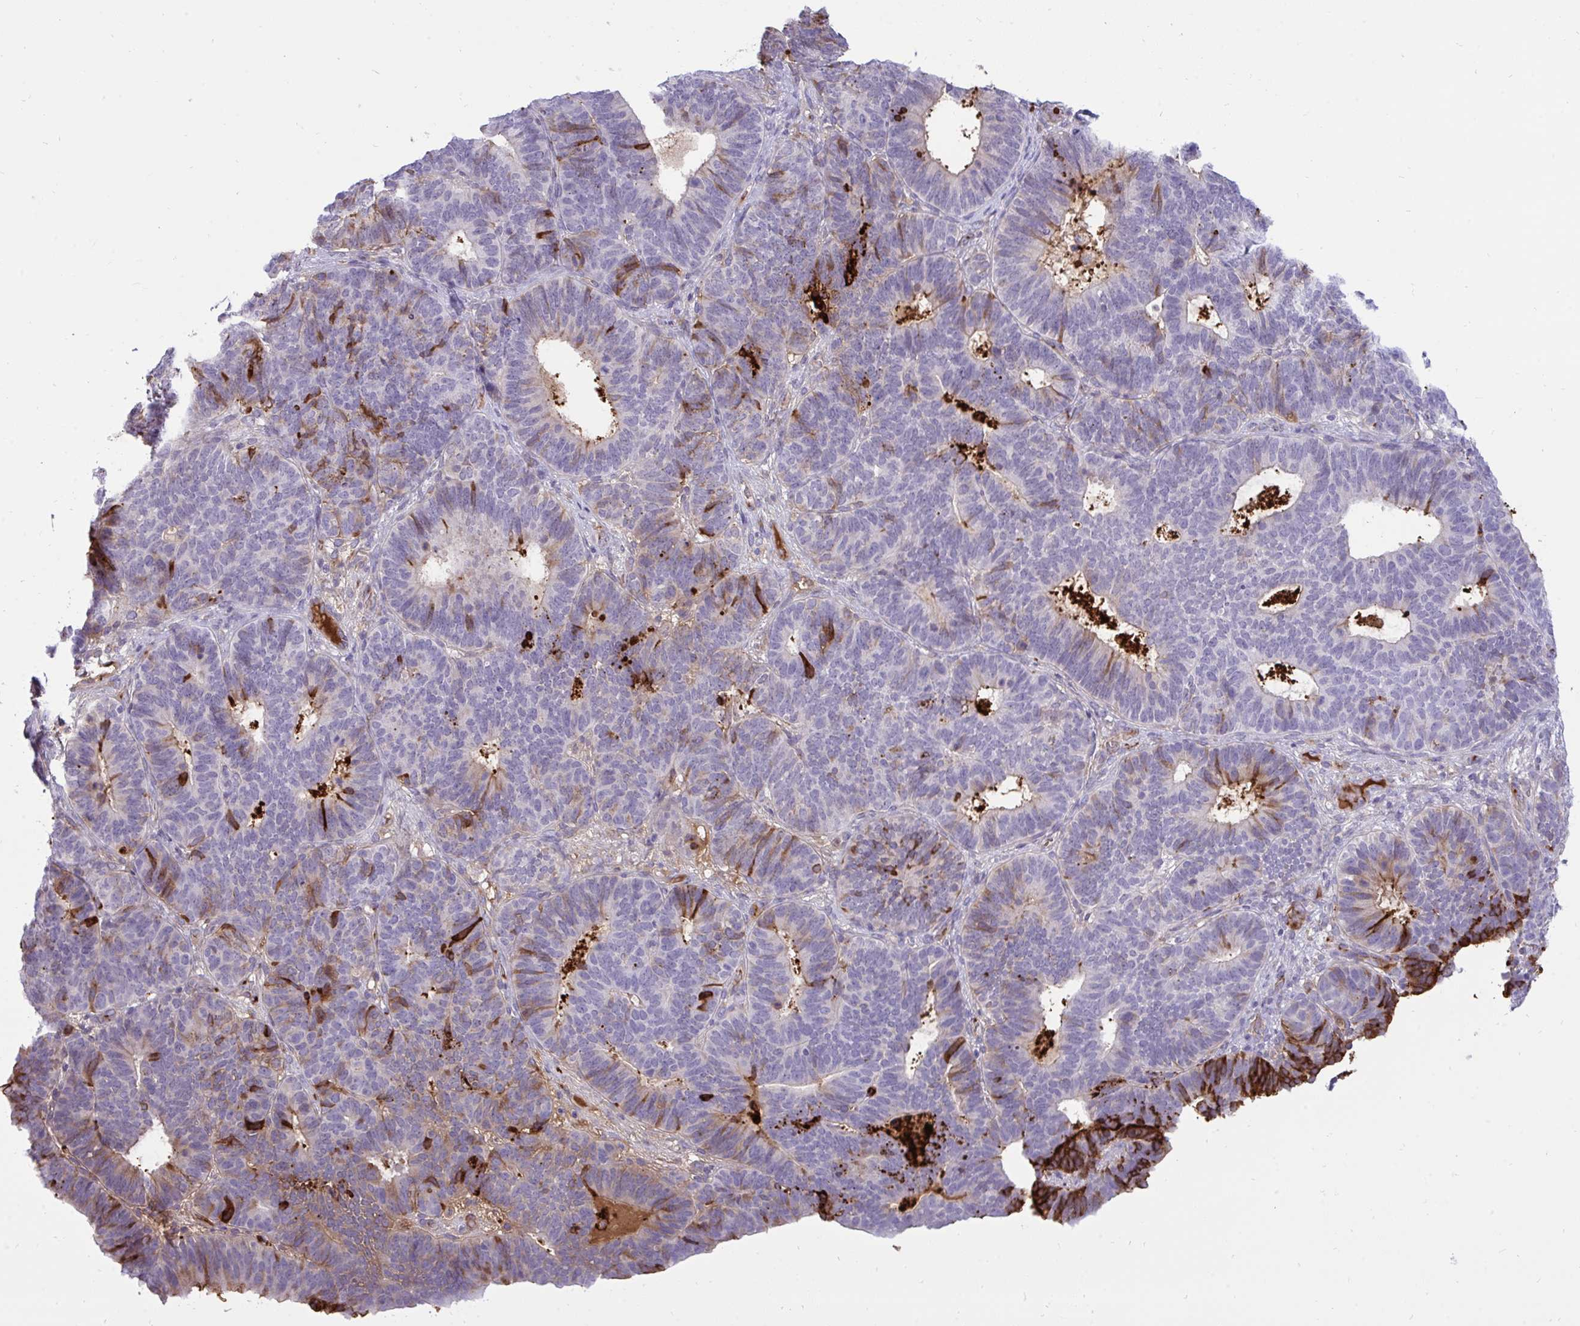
{"staining": {"intensity": "strong", "quantity": "<25%", "location": "cytoplasmic/membranous"}, "tissue": "endometrial cancer", "cell_type": "Tumor cells", "image_type": "cancer", "snomed": [{"axis": "morphology", "description": "Adenocarcinoma, NOS"}, {"axis": "topography", "description": "Endometrium"}], "caption": "A high-resolution image shows immunohistochemistry (IHC) staining of endometrial adenocarcinoma, which reveals strong cytoplasmic/membranous staining in approximately <25% of tumor cells. (DAB IHC, brown staining for protein, blue staining for nuclei).", "gene": "F2", "patient": {"sex": "female", "age": 70}}